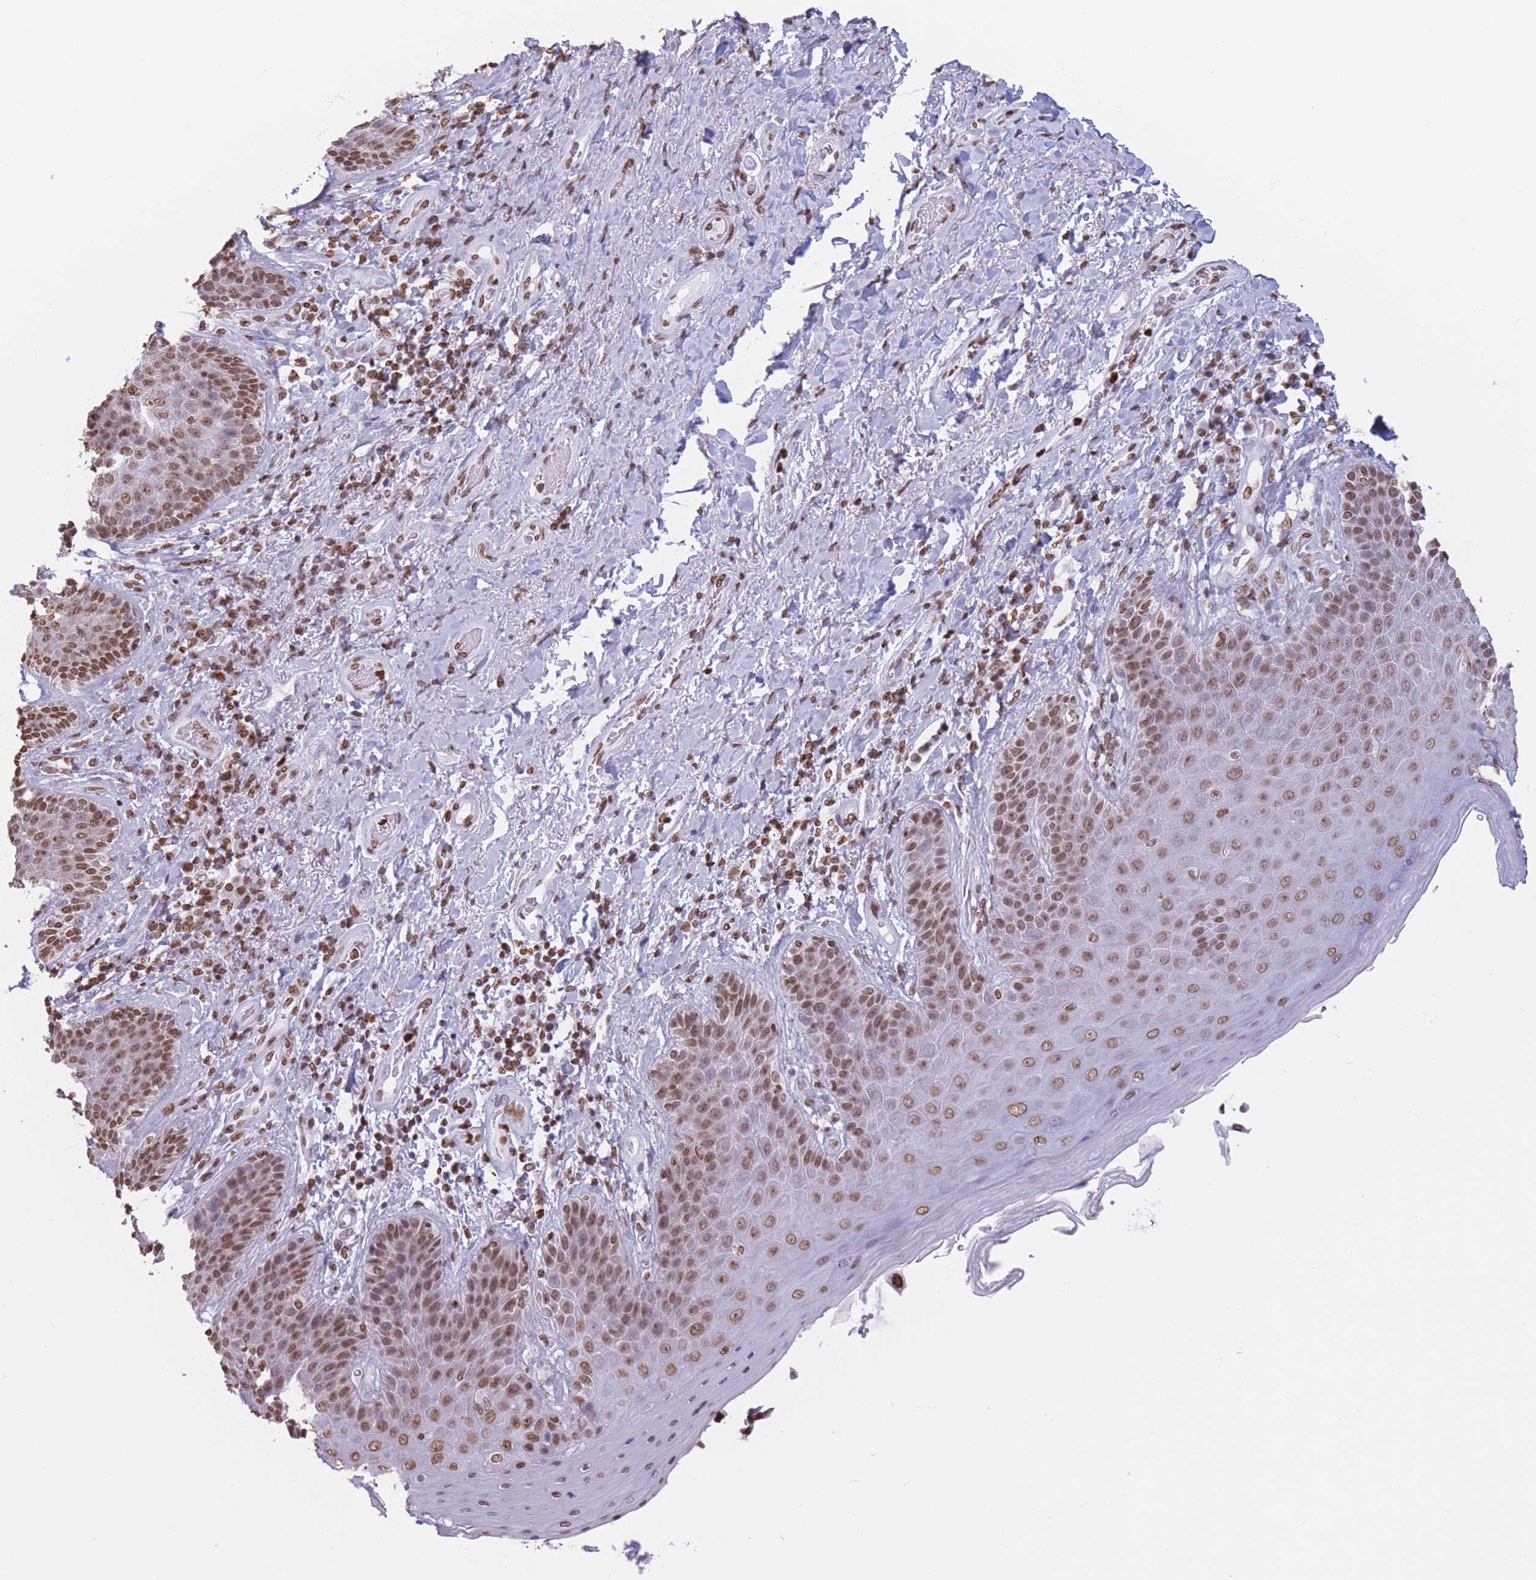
{"staining": {"intensity": "moderate", "quantity": ">75%", "location": "nuclear"}, "tissue": "skin", "cell_type": "Epidermal cells", "image_type": "normal", "snomed": [{"axis": "morphology", "description": "Normal tissue, NOS"}, {"axis": "topography", "description": "Anal"}], "caption": "Immunohistochemical staining of benign human skin reveals medium levels of moderate nuclear expression in about >75% of epidermal cells. The staining was performed using DAB (3,3'-diaminobenzidine), with brown indicating positive protein expression. Nuclei are stained blue with hematoxylin.", "gene": "RYK", "patient": {"sex": "female", "age": 89}}